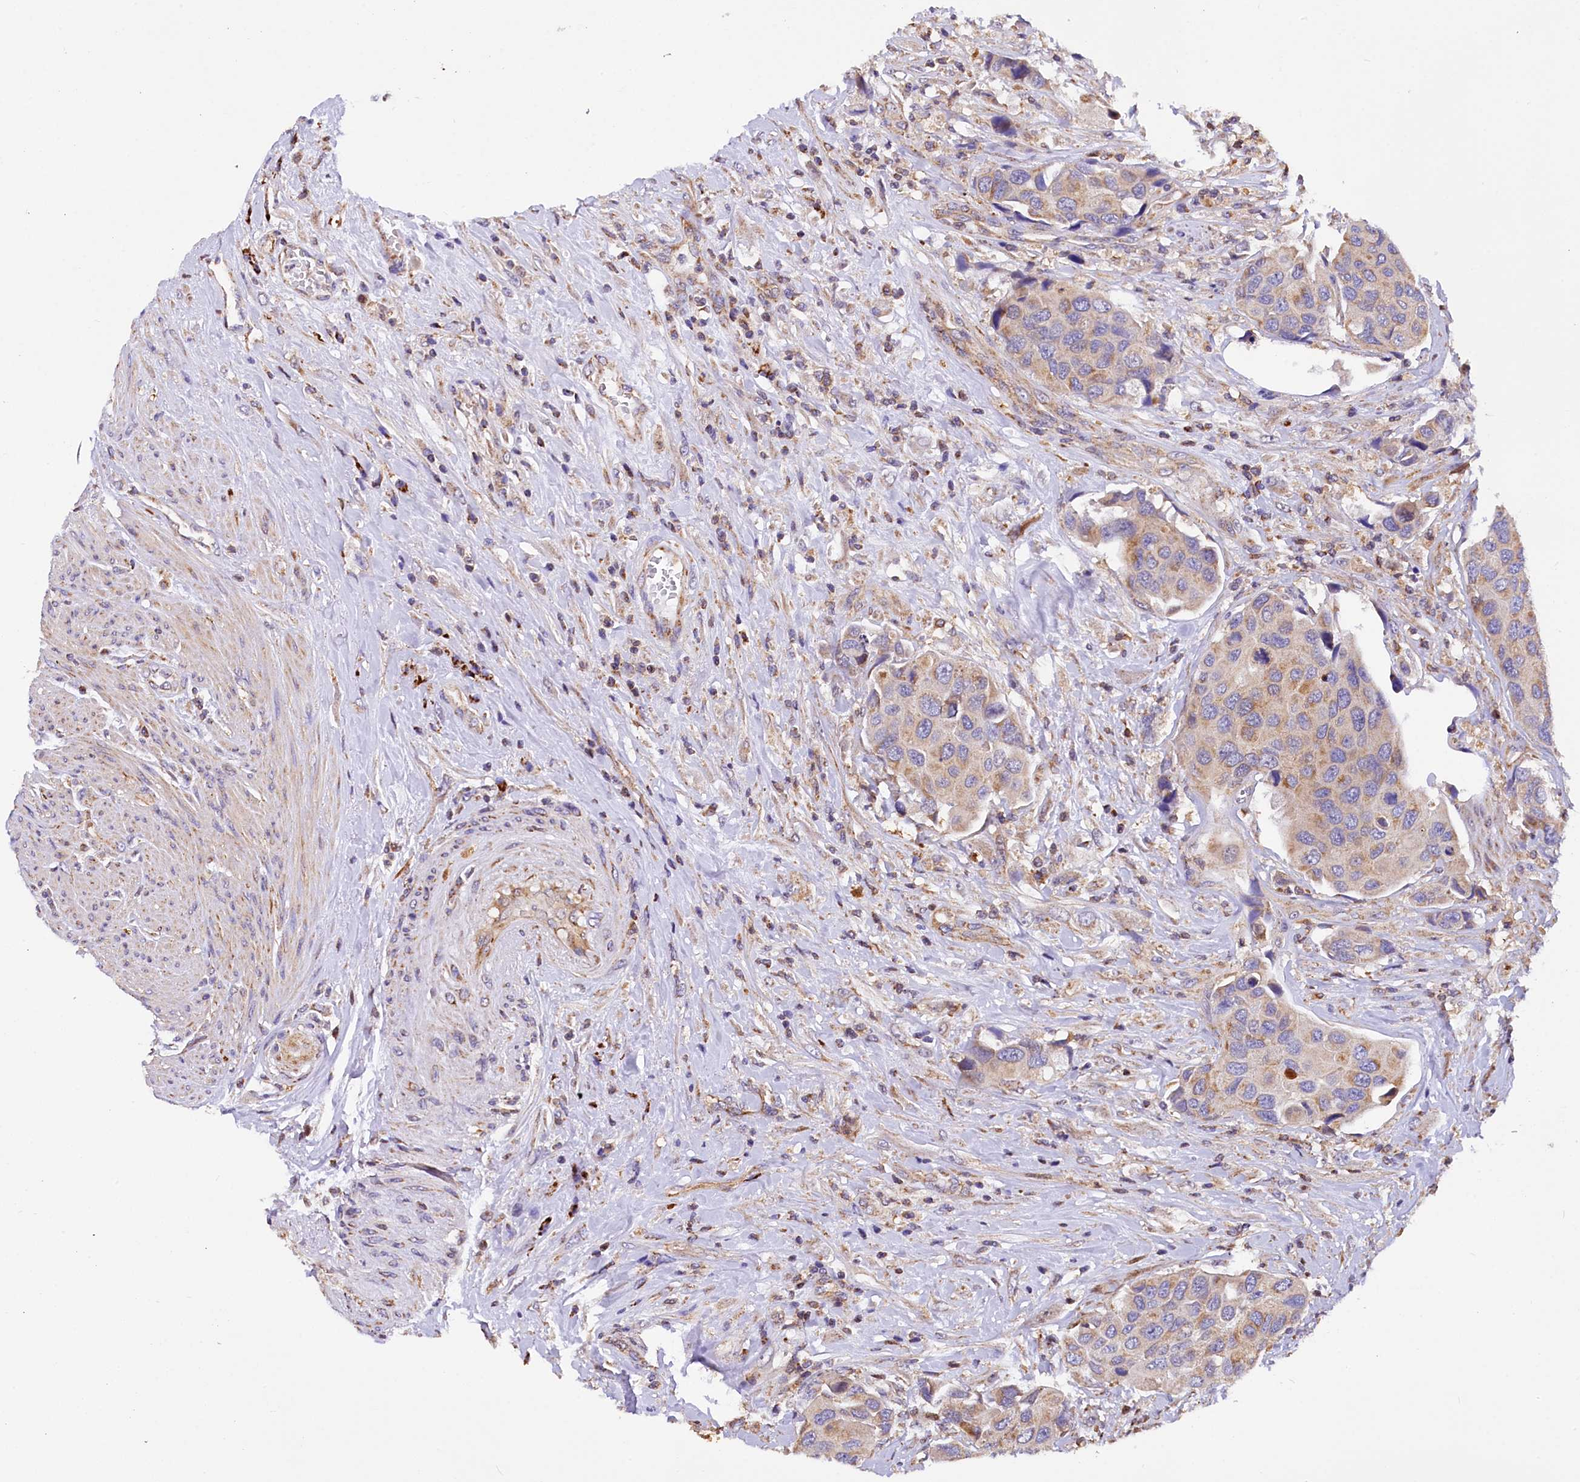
{"staining": {"intensity": "weak", "quantity": "25%-75%", "location": "cytoplasmic/membranous"}, "tissue": "urothelial cancer", "cell_type": "Tumor cells", "image_type": "cancer", "snomed": [{"axis": "morphology", "description": "Urothelial carcinoma, High grade"}, {"axis": "topography", "description": "Urinary bladder"}], "caption": "Immunohistochemistry micrograph of neoplastic tissue: urothelial cancer stained using immunohistochemistry displays low levels of weak protein expression localized specifically in the cytoplasmic/membranous of tumor cells, appearing as a cytoplasmic/membranous brown color.", "gene": "TASOR2", "patient": {"sex": "male", "age": 74}}